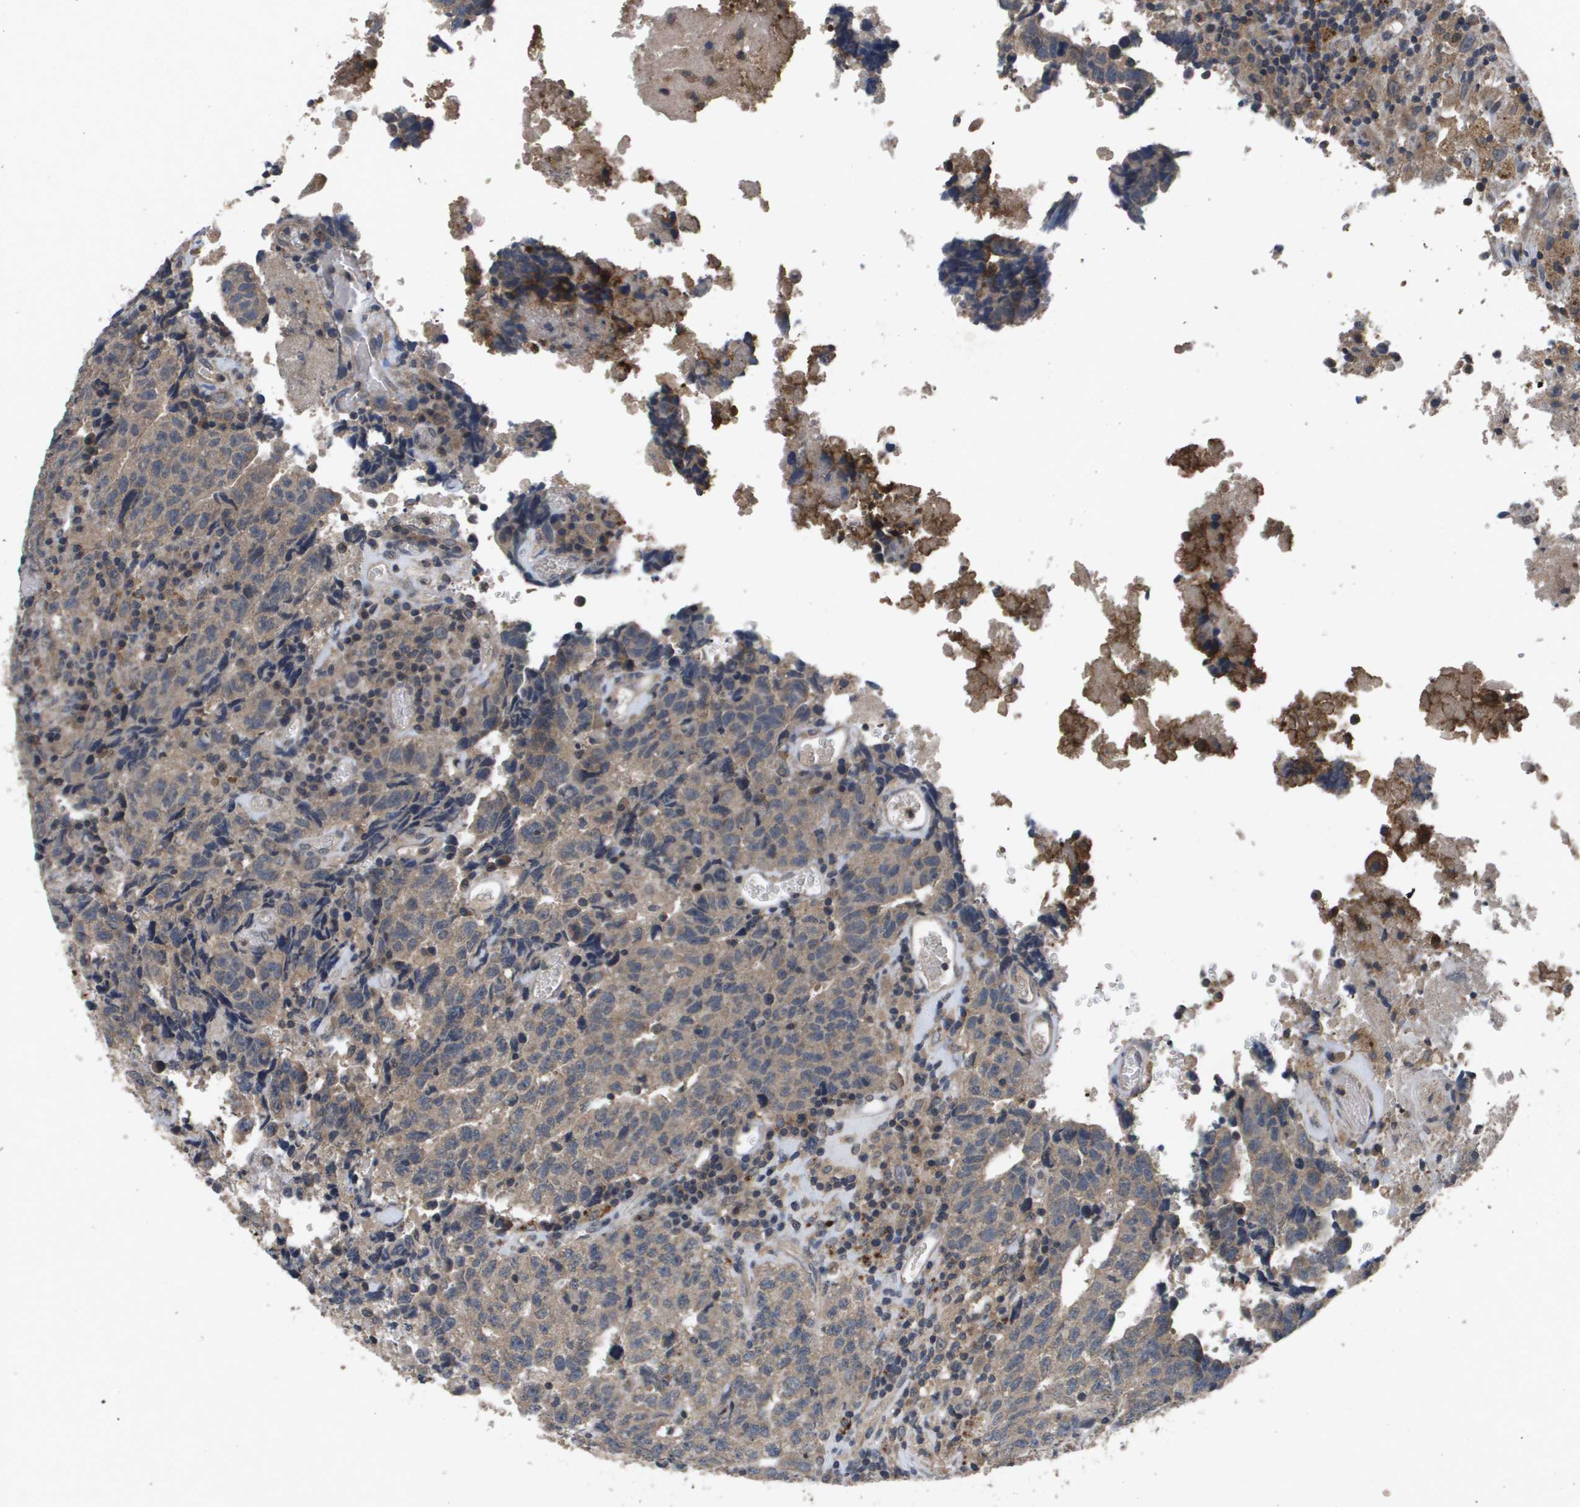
{"staining": {"intensity": "weak", "quantity": "25%-75%", "location": "cytoplasmic/membranous"}, "tissue": "testis cancer", "cell_type": "Tumor cells", "image_type": "cancer", "snomed": [{"axis": "morphology", "description": "Necrosis, NOS"}, {"axis": "morphology", "description": "Carcinoma, Embryonal, NOS"}, {"axis": "topography", "description": "Testis"}], "caption": "Immunohistochemistry (IHC) image of neoplastic tissue: human testis cancer stained using immunohistochemistry exhibits low levels of weak protein expression localized specifically in the cytoplasmic/membranous of tumor cells, appearing as a cytoplasmic/membranous brown color.", "gene": "PROC", "patient": {"sex": "male", "age": 19}}